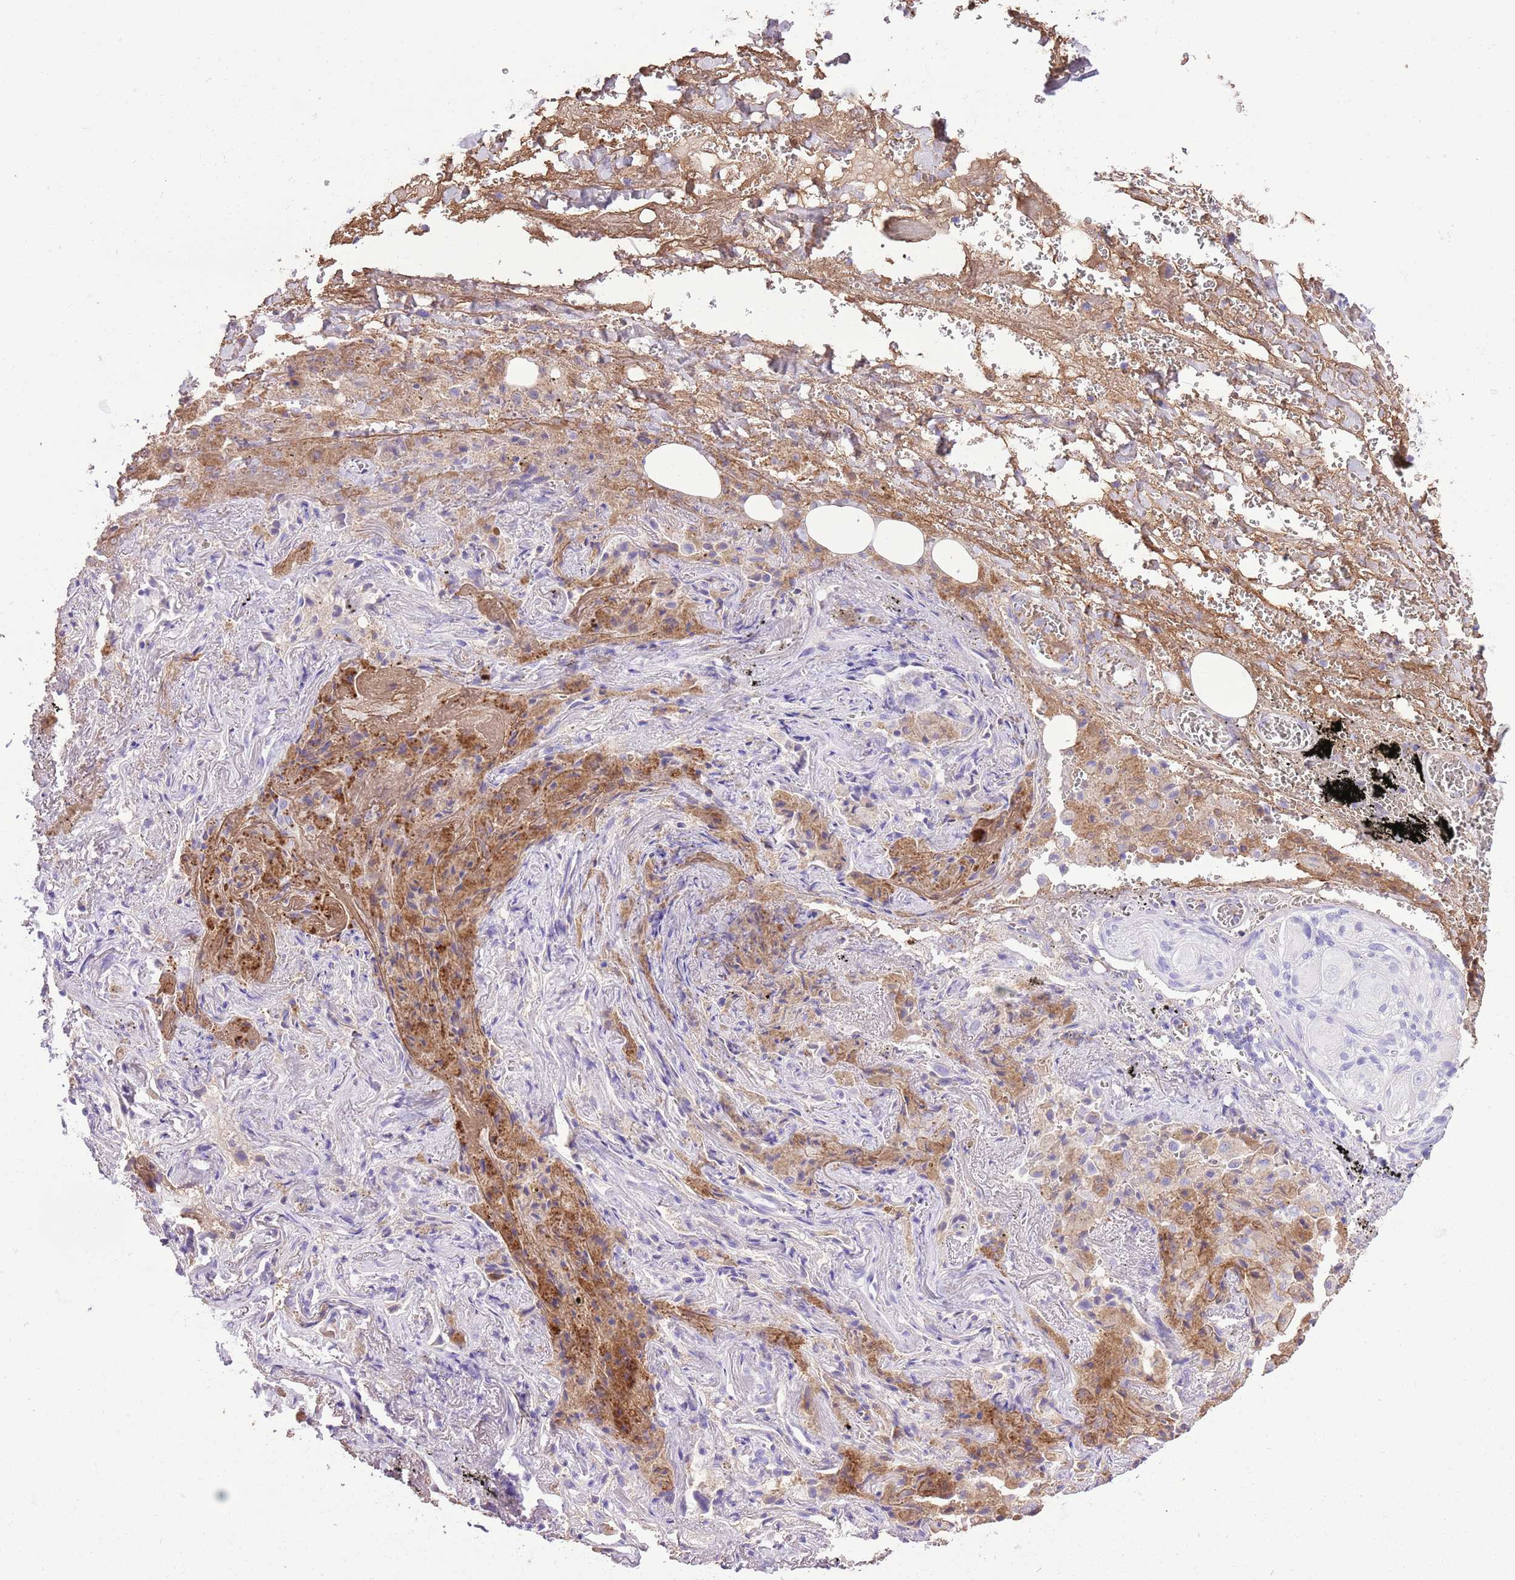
{"staining": {"intensity": "weak", "quantity": "25%-75%", "location": "cytoplasmic/membranous"}, "tissue": "adipose tissue", "cell_type": "Adipocytes", "image_type": "normal", "snomed": [{"axis": "morphology", "description": "Normal tissue, NOS"}, {"axis": "topography", "description": "Cartilage tissue"}], "caption": "A brown stain labels weak cytoplasmic/membranous expression of a protein in adipocytes of normal human adipose tissue. The staining was performed using DAB (3,3'-diaminobenzidine), with brown indicating positive protein expression. Nuclei are stained blue with hematoxylin.", "gene": "IGF1", "patient": {"sex": "male", "age": 66}}